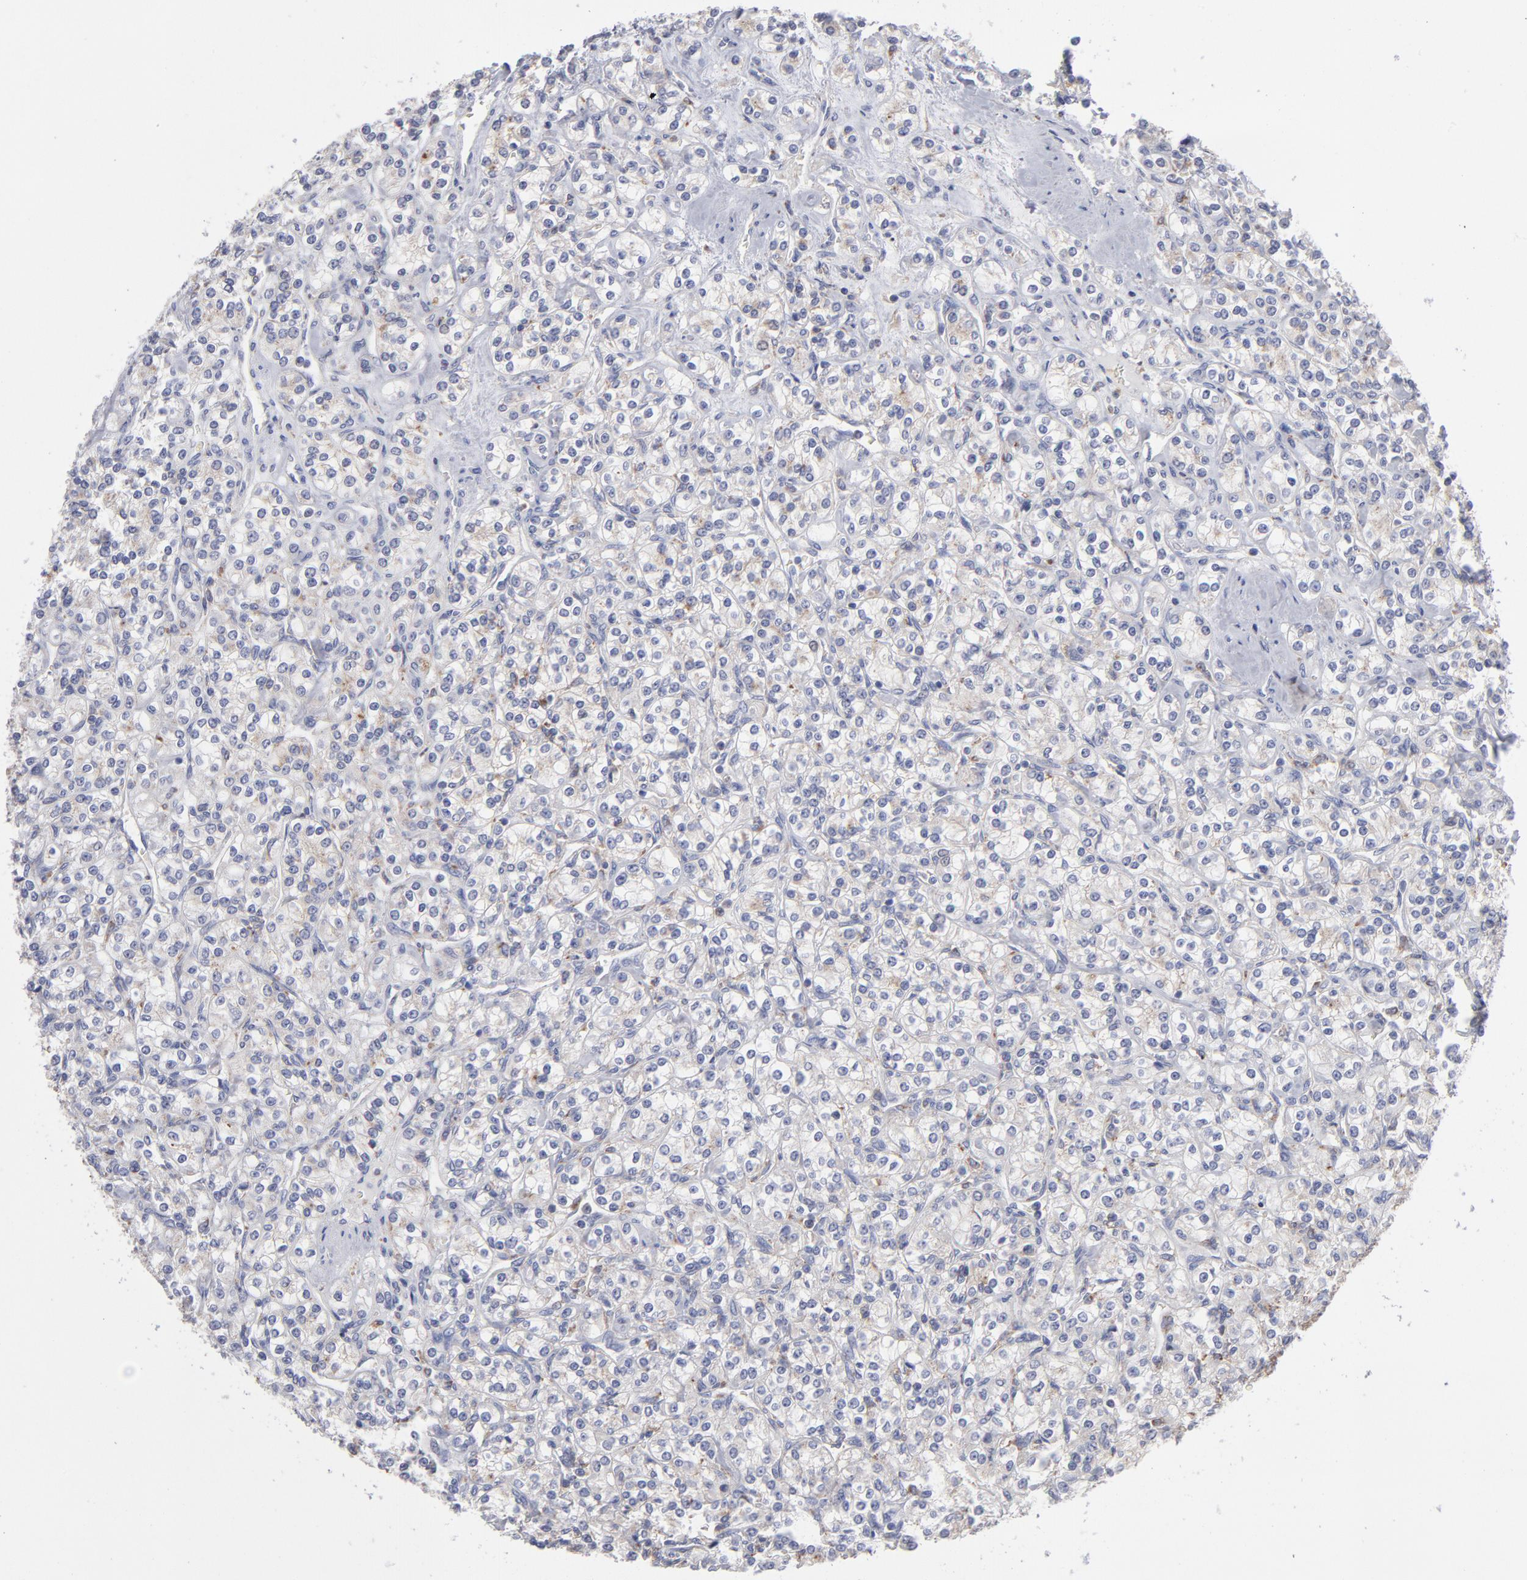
{"staining": {"intensity": "weak", "quantity": "<25%", "location": "cytoplasmic/membranous"}, "tissue": "renal cancer", "cell_type": "Tumor cells", "image_type": "cancer", "snomed": [{"axis": "morphology", "description": "Adenocarcinoma, NOS"}, {"axis": "topography", "description": "Kidney"}], "caption": "A high-resolution histopathology image shows immunohistochemistry staining of renal cancer (adenocarcinoma), which reveals no significant staining in tumor cells.", "gene": "RRAGB", "patient": {"sex": "male", "age": 77}}